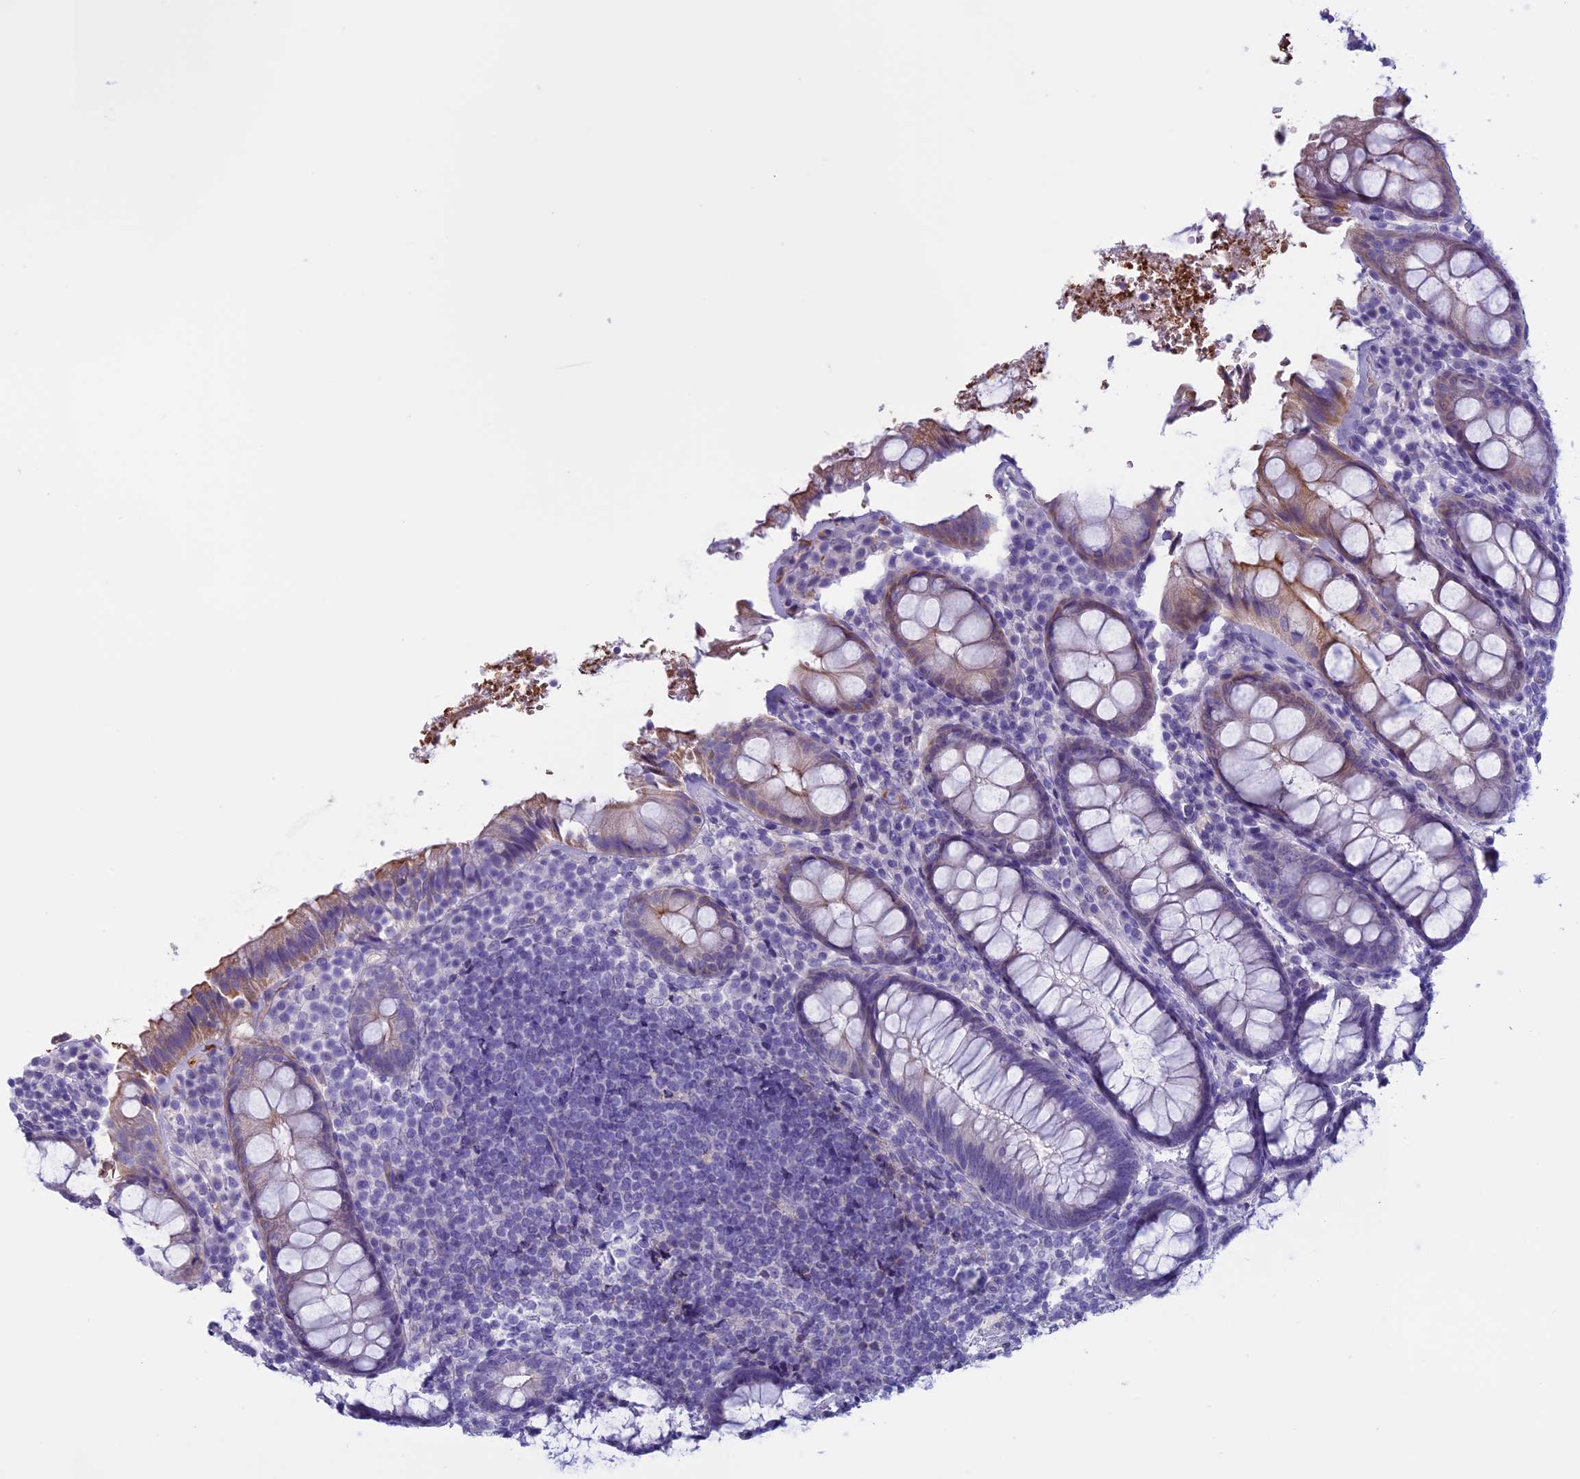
{"staining": {"intensity": "moderate", "quantity": "<25%", "location": "cytoplasmic/membranous"}, "tissue": "rectum", "cell_type": "Glandular cells", "image_type": "normal", "snomed": [{"axis": "morphology", "description": "Normal tissue, NOS"}, {"axis": "topography", "description": "Rectum"}], "caption": "High-power microscopy captured an immunohistochemistry histopathology image of normal rectum, revealing moderate cytoplasmic/membranous positivity in about <25% of glandular cells. The staining was performed using DAB (3,3'-diaminobenzidine) to visualize the protein expression in brown, while the nuclei were stained in blue with hematoxylin (Magnification: 20x).", "gene": "ANGPTL2", "patient": {"sex": "male", "age": 83}}